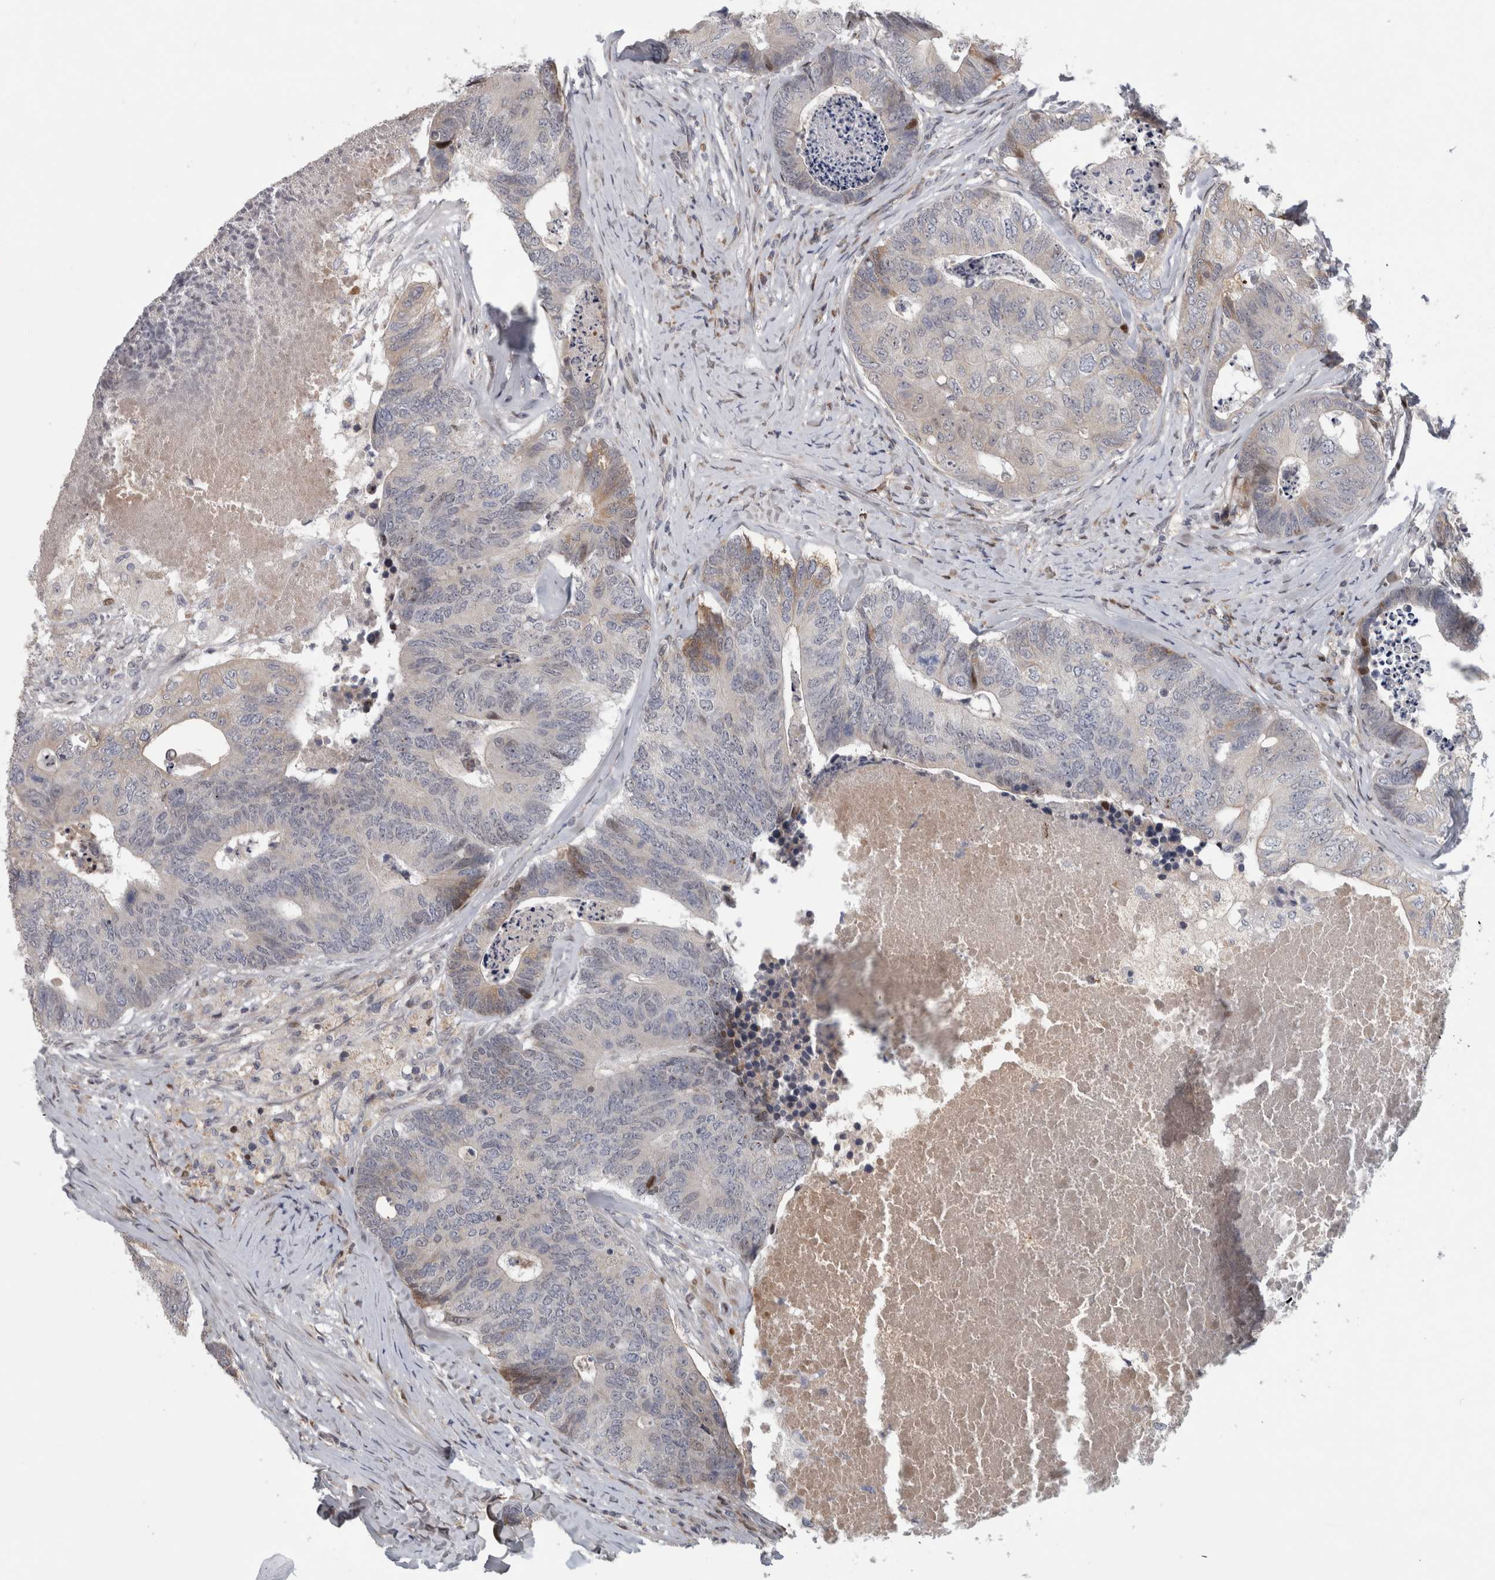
{"staining": {"intensity": "negative", "quantity": "none", "location": "none"}, "tissue": "colorectal cancer", "cell_type": "Tumor cells", "image_type": "cancer", "snomed": [{"axis": "morphology", "description": "Adenocarcinoma, NOS"}, {"axis": "topography", "description": "Colon"}], "caption": "The histopathology image demonstrates no significant staining in tumor cells of colorectal cancer (adenocarcinoma).", "gene": "RBM48", "patient": {"sex": "female", "age": 67}}